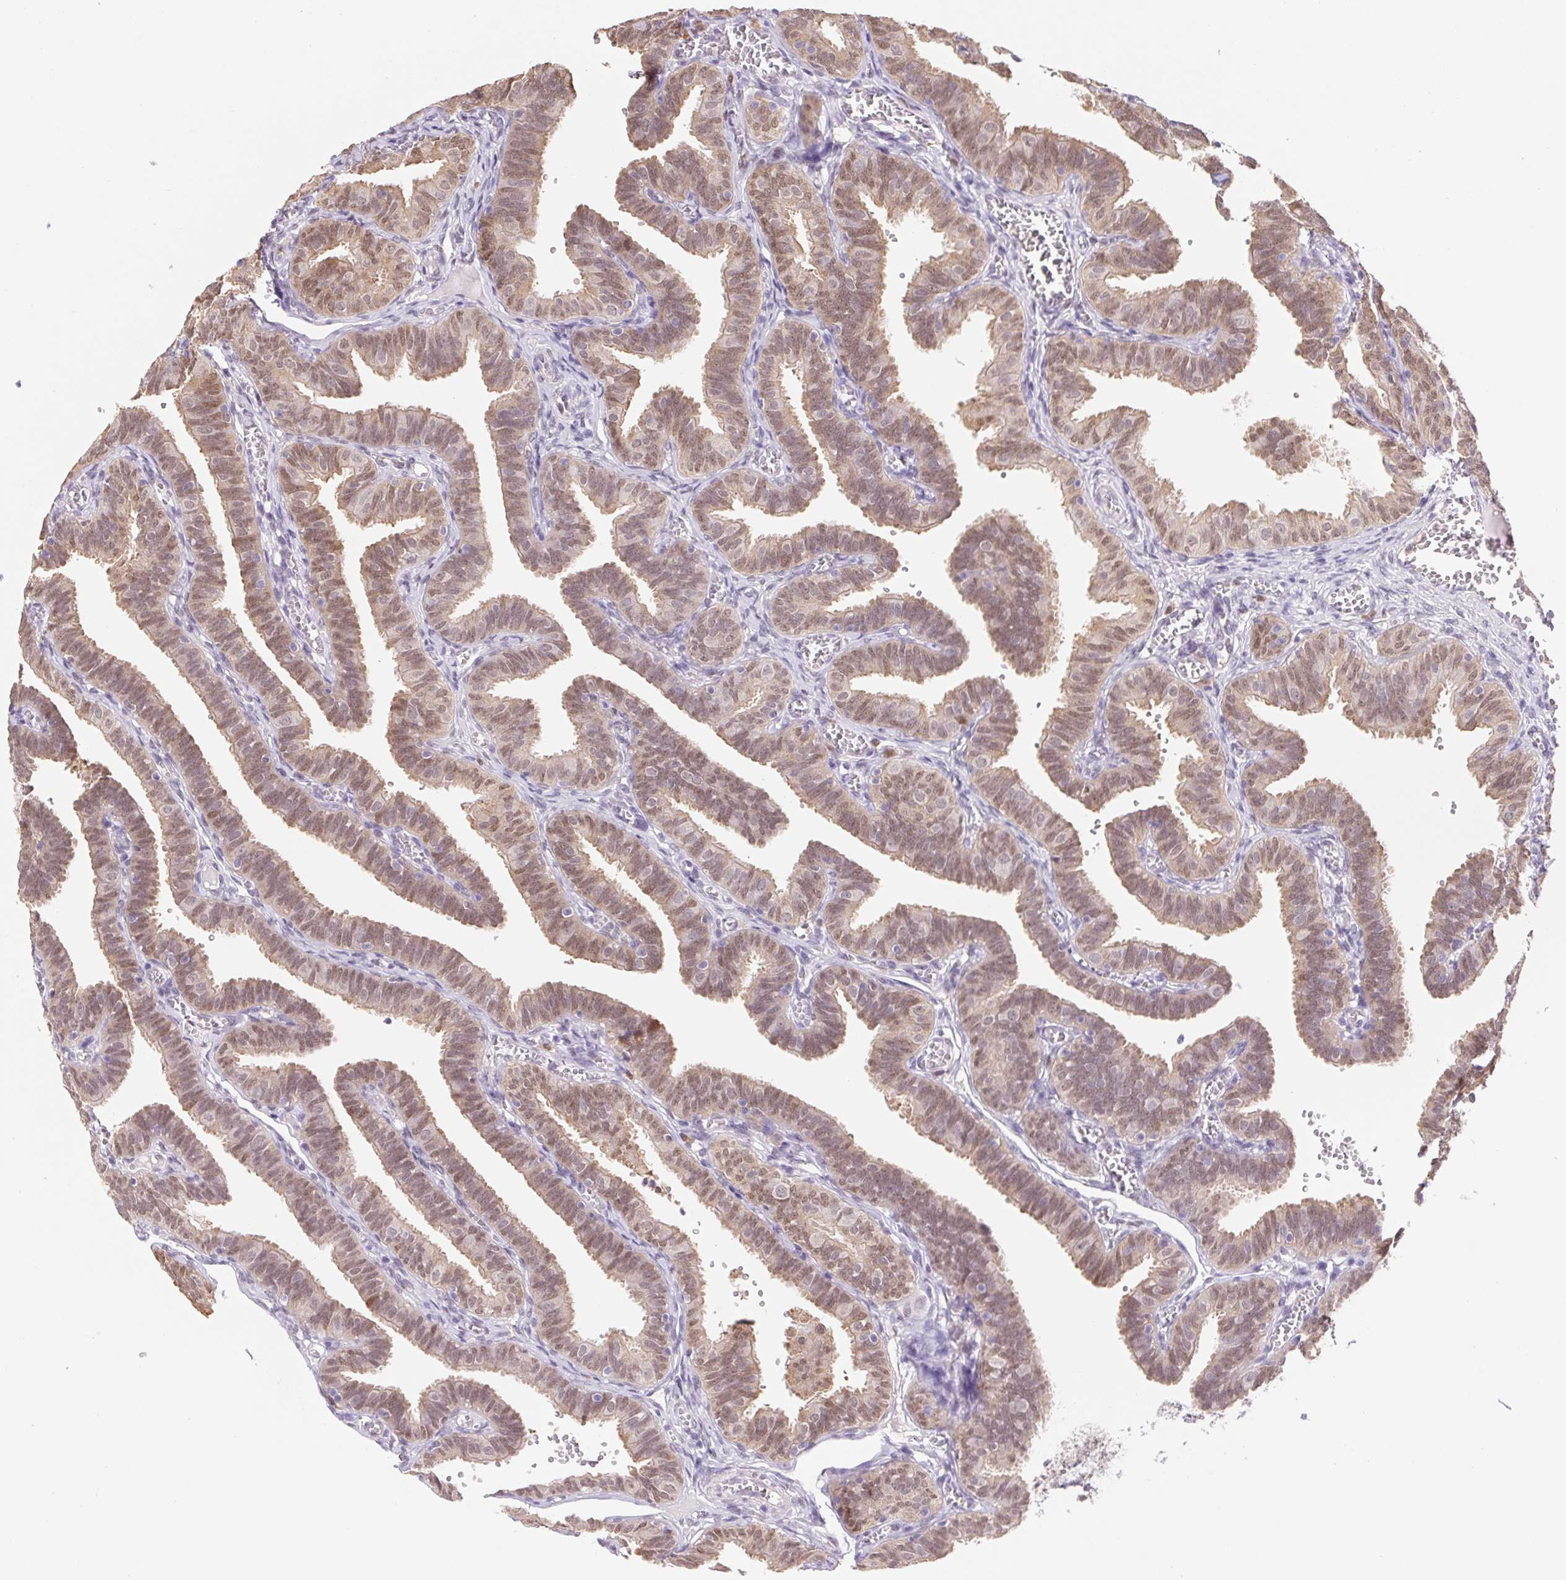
{"staining": {"intensity": "moderate", "quantity": ">75%", "location": "nuclear"}, "tissue": "fallopian tube", "cell_type": "Glandular cells", "image_type": "normal", "snomed": [{"axis": "morphology", "description": "Normal tissue, NOS"}, {"axis": "topography", "description": "Fallopian tube"}], "caption": "Fallopian tube stained with a brown dye shows moderate nuclear positive expression in approximately >75% of glandular cells.", "gene": "L3MBTL4", "patient": {"sex": "female", "age": 25}}